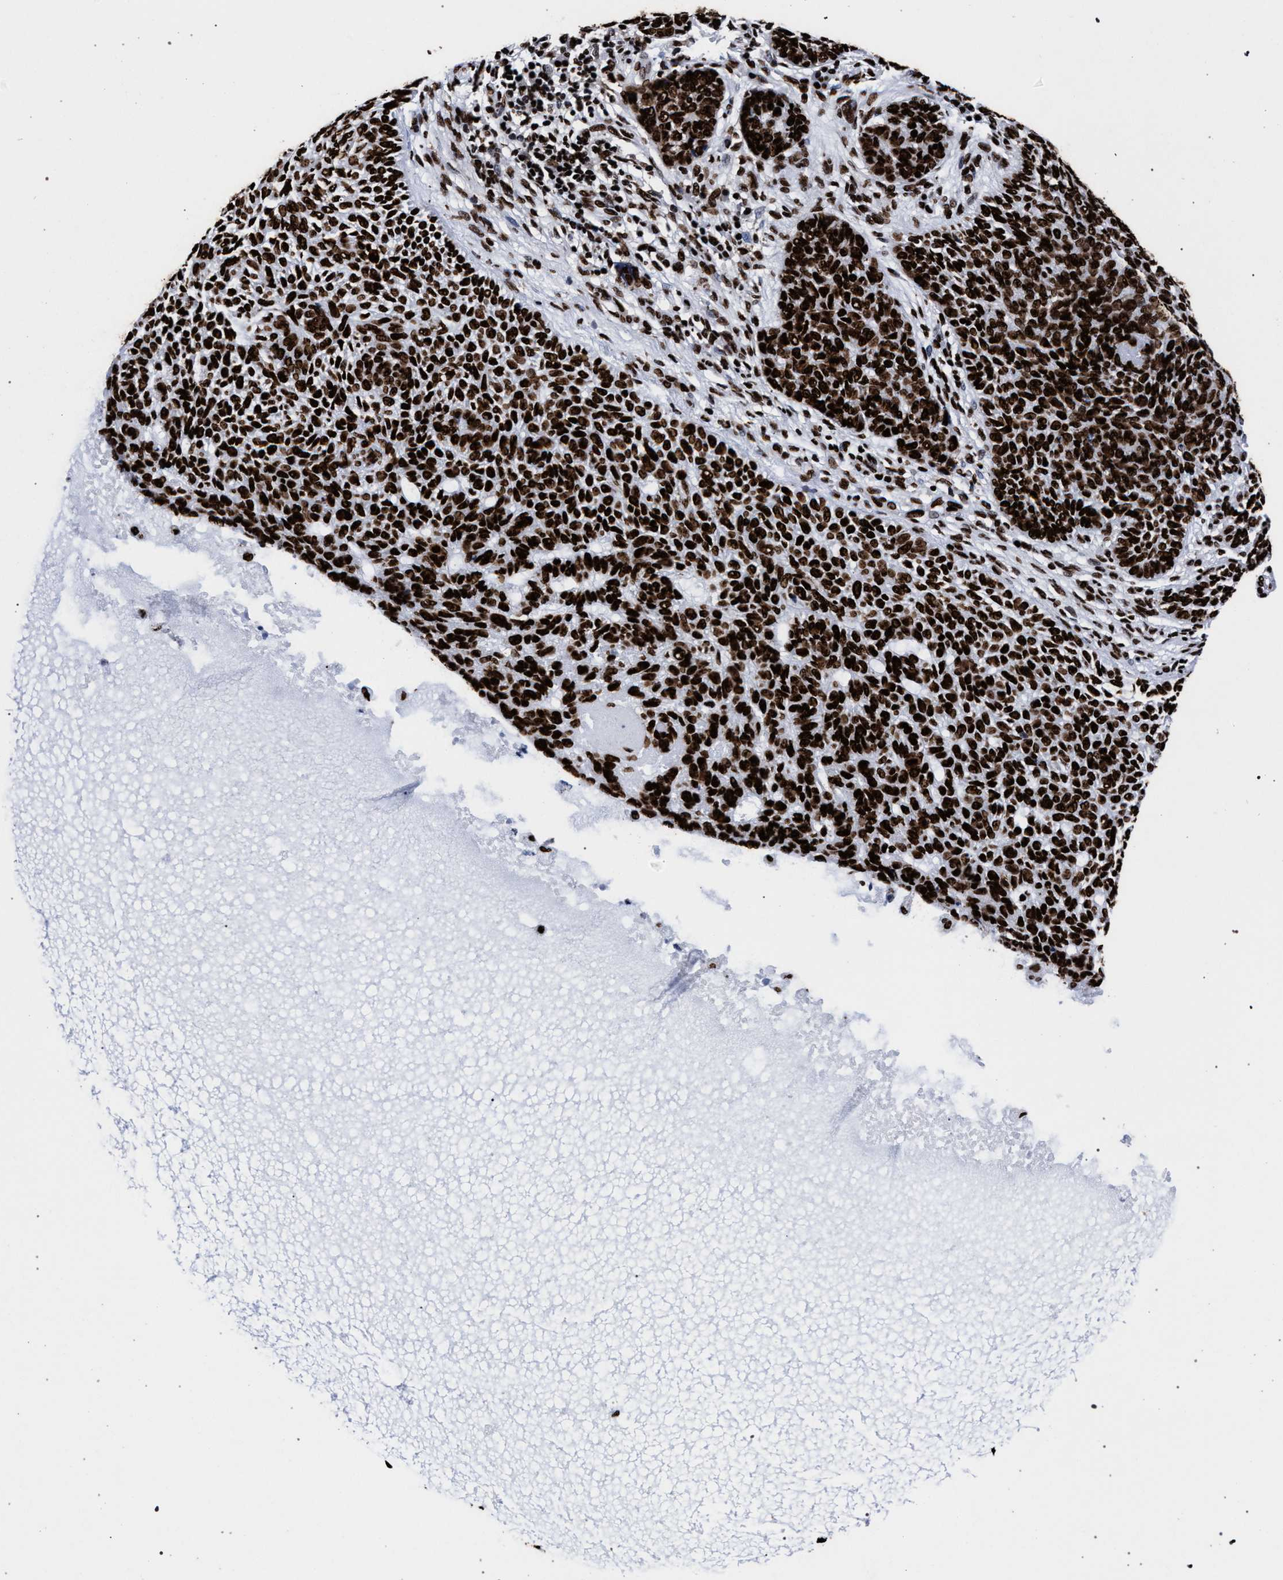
{"staining": {"intensity": "strong", "quantity": ">75%", "location": "nuclear"}, "tissue": "skin cancer", "cell_type": "Tumor cells", "image_type": "cancer", "snomed": [{"axis": "morphology", "description": "Basal cell carcinoma"}, {"axis": "topography", "description": "Skin"}], "caption": "Basal cell carcinoma (skin) stained for a protein (brown) displays strong nuclear positive staining in approximately >75% of tumor cells.", "gene": "HNRNPA1", "patient": {"sex": "male", "age": 87}}